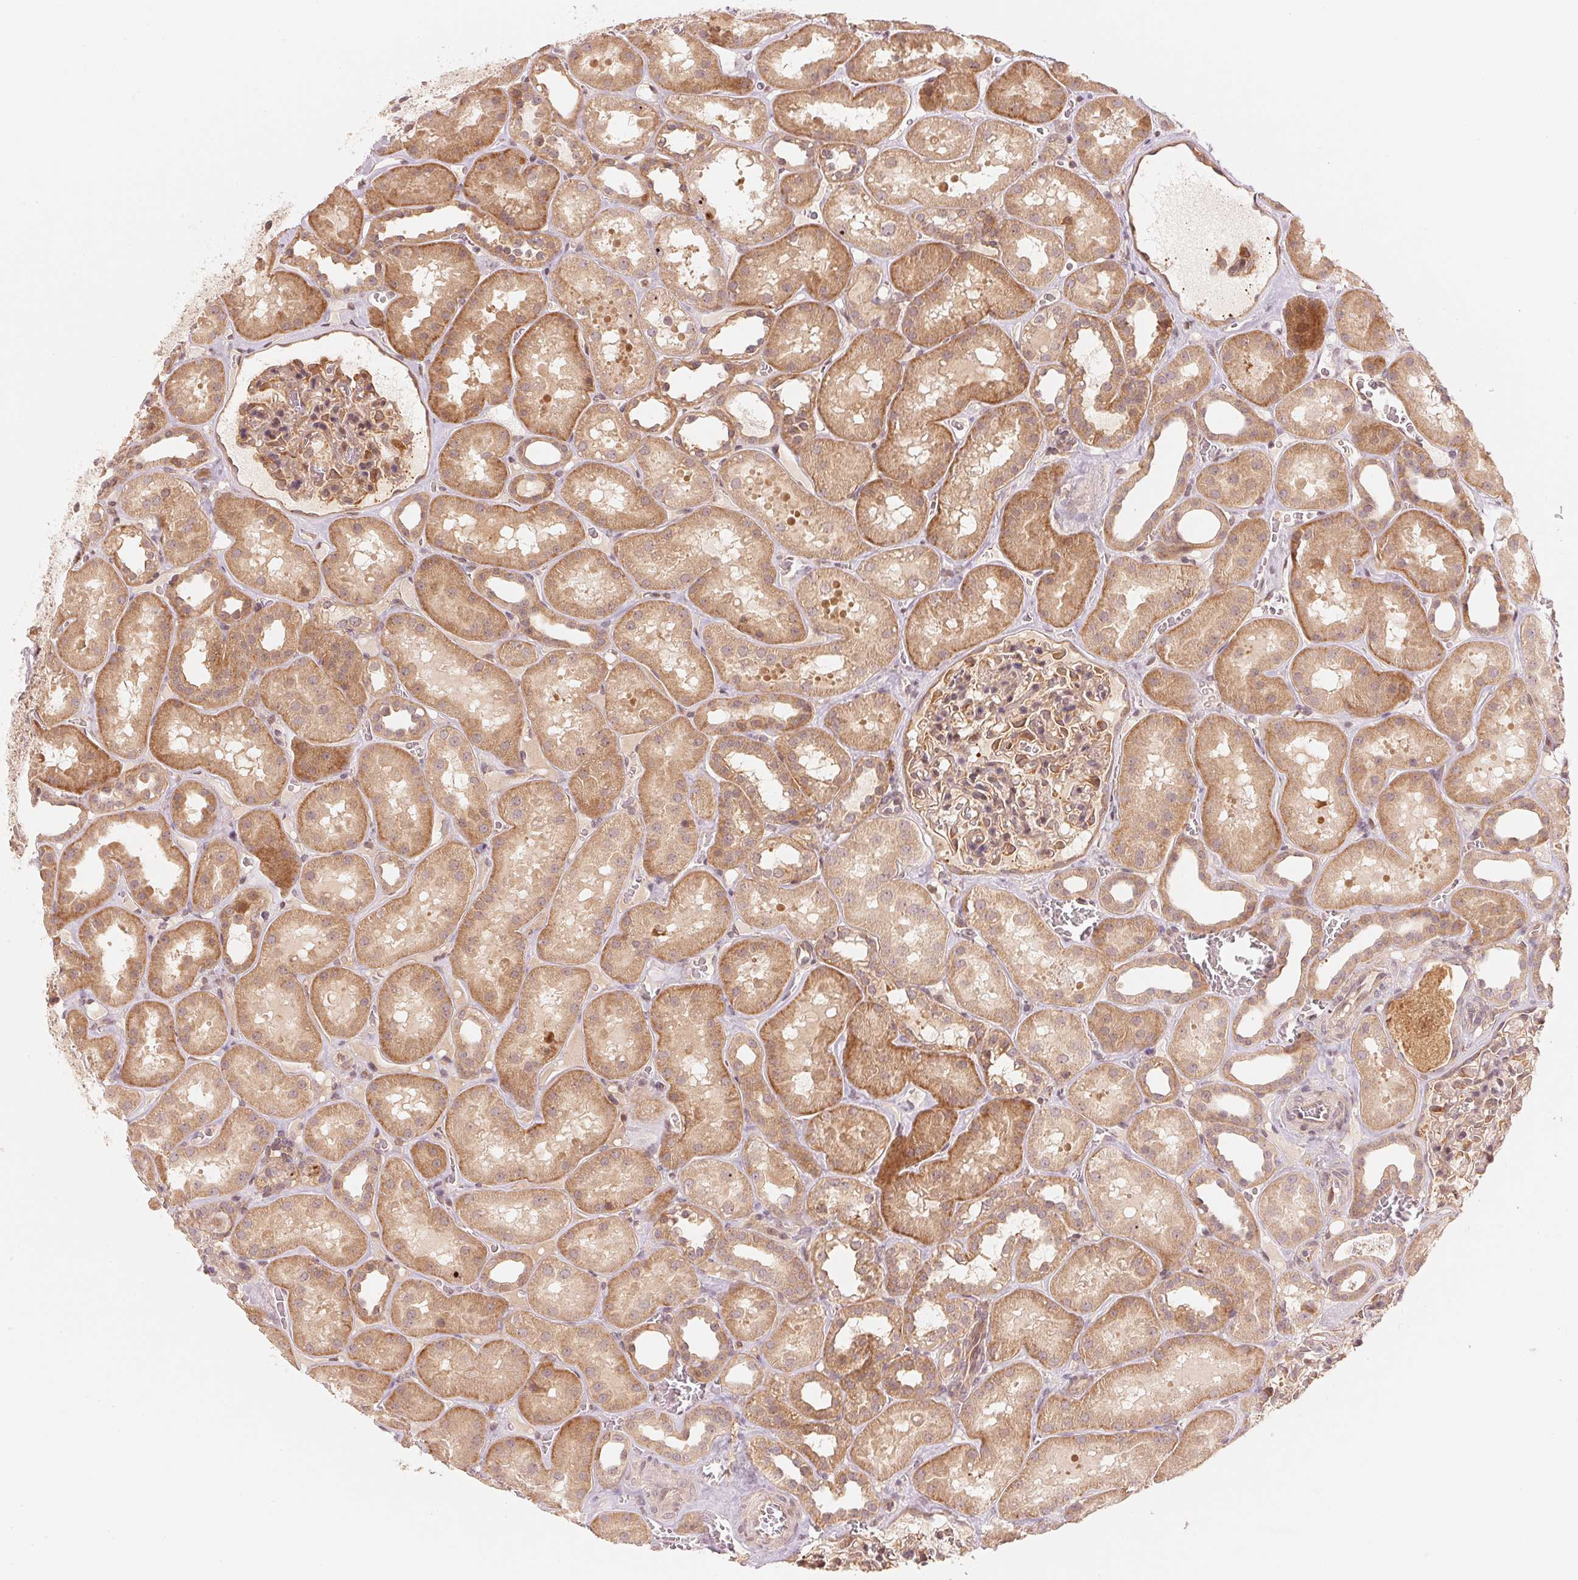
{"staining": {"intensity": "moderate", "quantity": "<25%", "location": "cytoplasmic/membranous,nuclear"}, "tissue": "kidney", "cell_type": "Cells in glomeruli", "image_type": "normal", "snomed": [{"axis": "morphology", "description": "Normal tissue, NOS"}, {"axis": "topography", "description": "Kidney"}], "caption": "Cells in glomeruli exhibit moderate cytoplasmic/membranous,nuclear expression in about <25% of cells in unremarkable kidney.", "gene": "PRKN", "patient": {"sex": "female", "age": 41}}